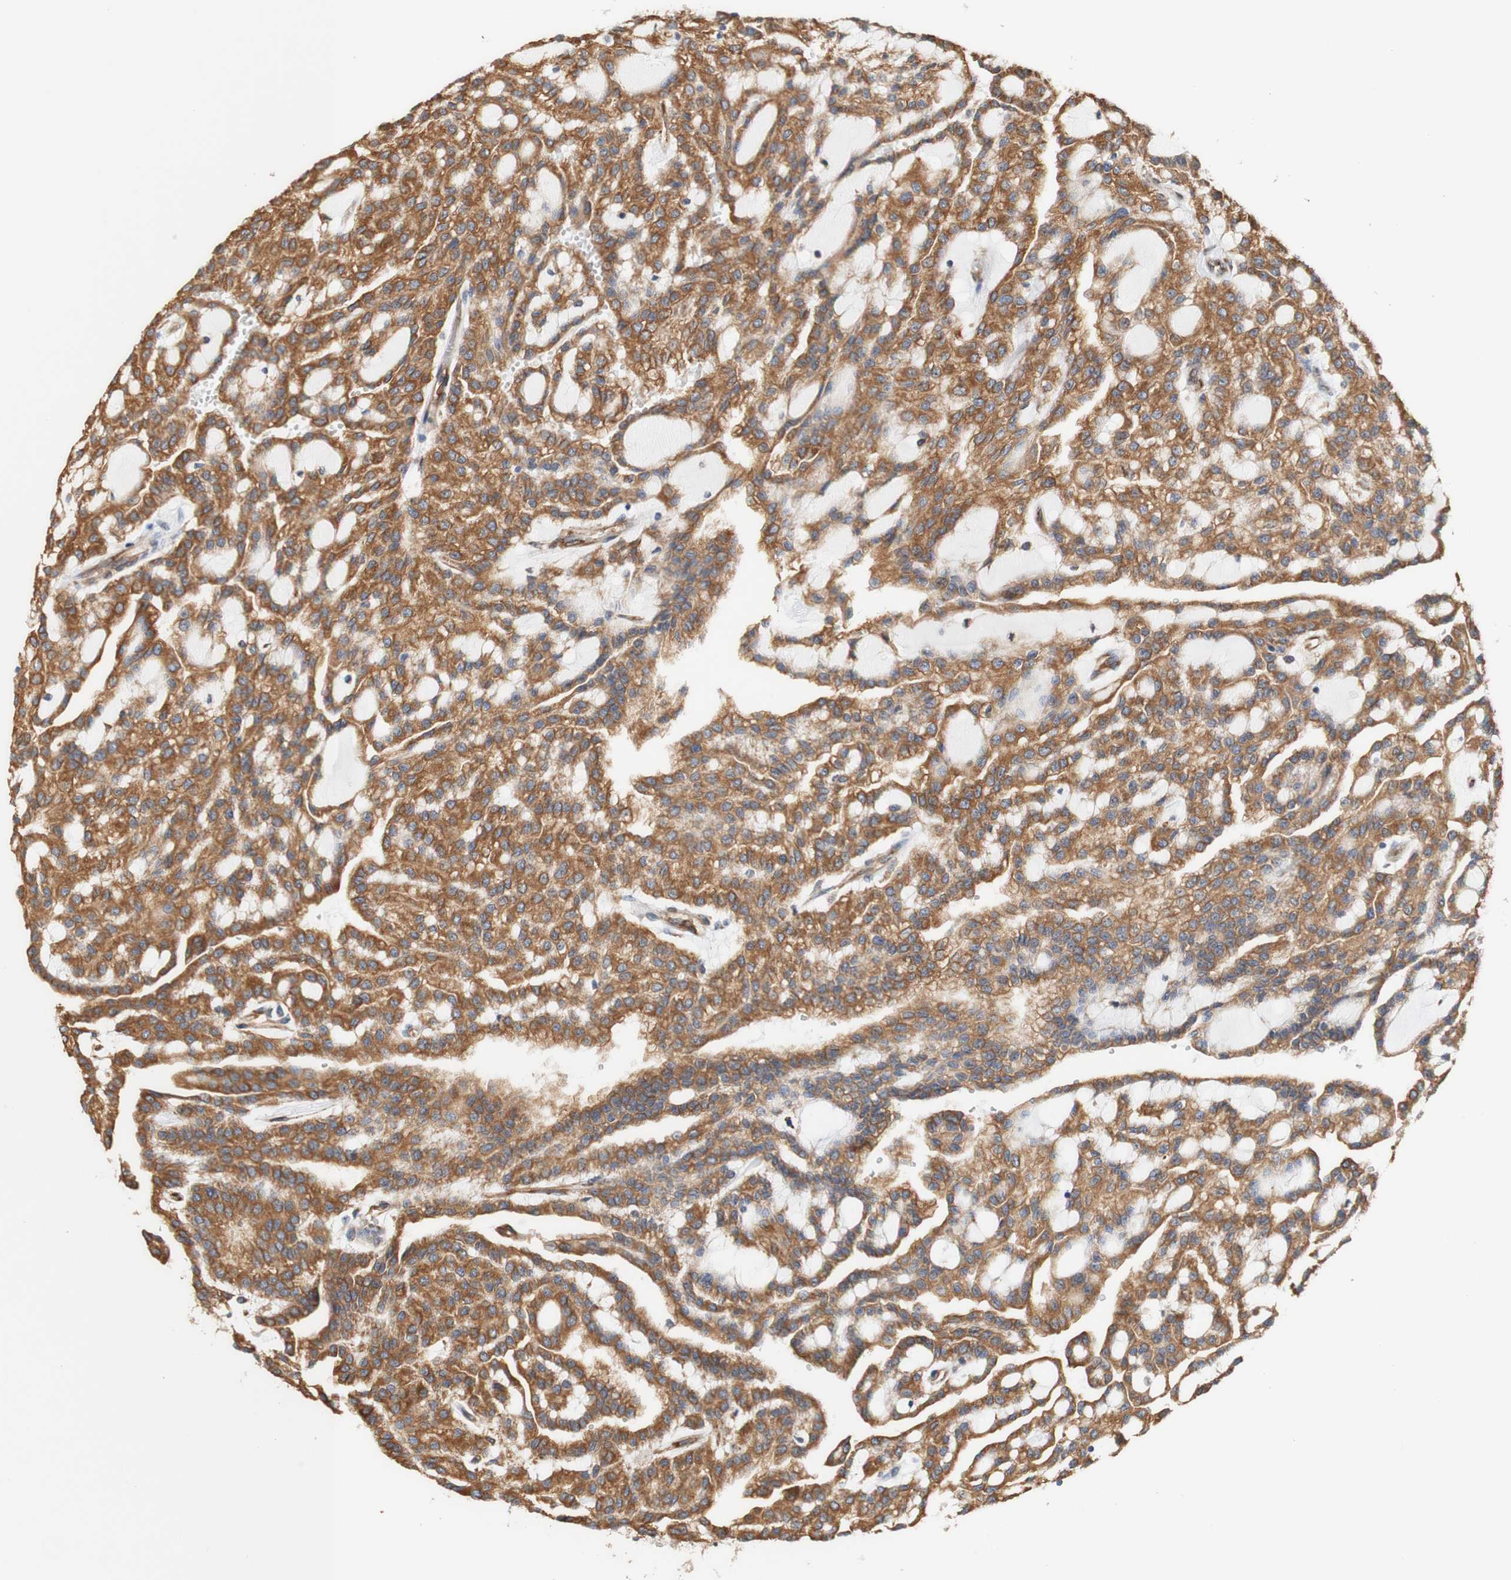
{"staining": {"intensity": "moderate", "quantity": ">75%", "location": "cytoplasmic/membranous"}, "tissue": "renal cancer", "cell_type": "Tumor cells", "image_type": "cancer", "snomed": [{"axis": "morphology", "description": "Adenocarcinoma, NOS"}, {"axis": "topography", "description": "Kidney"}], "caption": "Renal adenocarcinoma tissue displays moderate cytoplasmic/membranous positivity in about >75% of tumor cells", "gene": "EIF2AK4", "patient": {"sex": "male", "age": 63}}